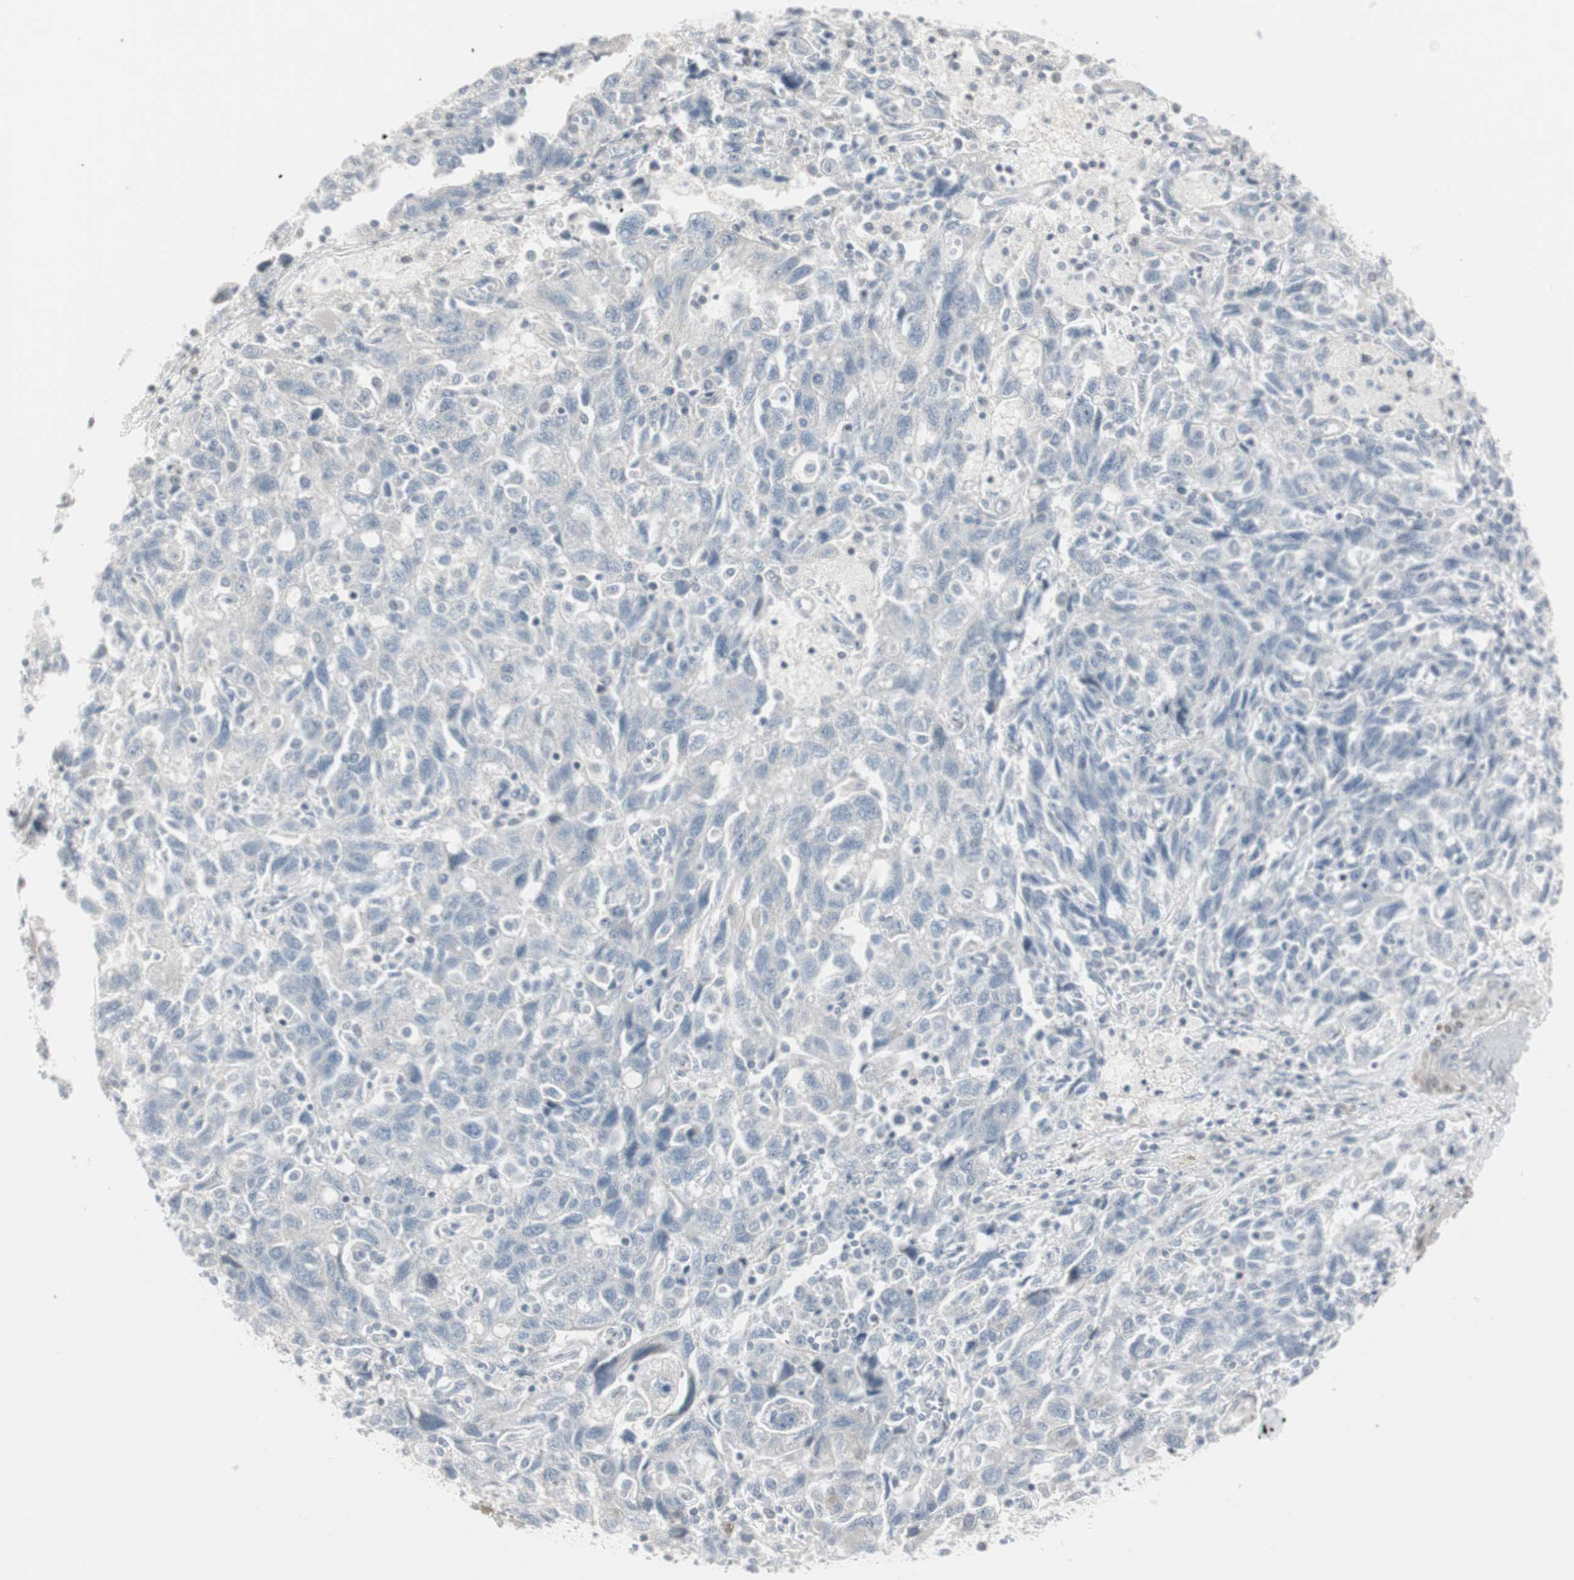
{"staining": {"intensity": "negative", "quantity": "none", "location": "none"}, "tissue": "ovarian cancer", "cell_type": "Tumor cells", "image_type": "cancer", "snomed": [{"axis": "morphology", "description": "Carcinoma, NOS"}, {"axis": "morphology", "description": "Cystadenocarcinoma, serous, NOS"}, {"axis": "topography", "description": "Ovary"}], "caption": "IHC photomicrograph of ovarian cancer (serous cystadenocarcinoma) stained for a protein (brown), which exhibits no positivity in tumor cells. (DAB IHC with hematoxylin counter stain).", "gene": "DMPK", "patient": {"sex": "female", "age": 69}}